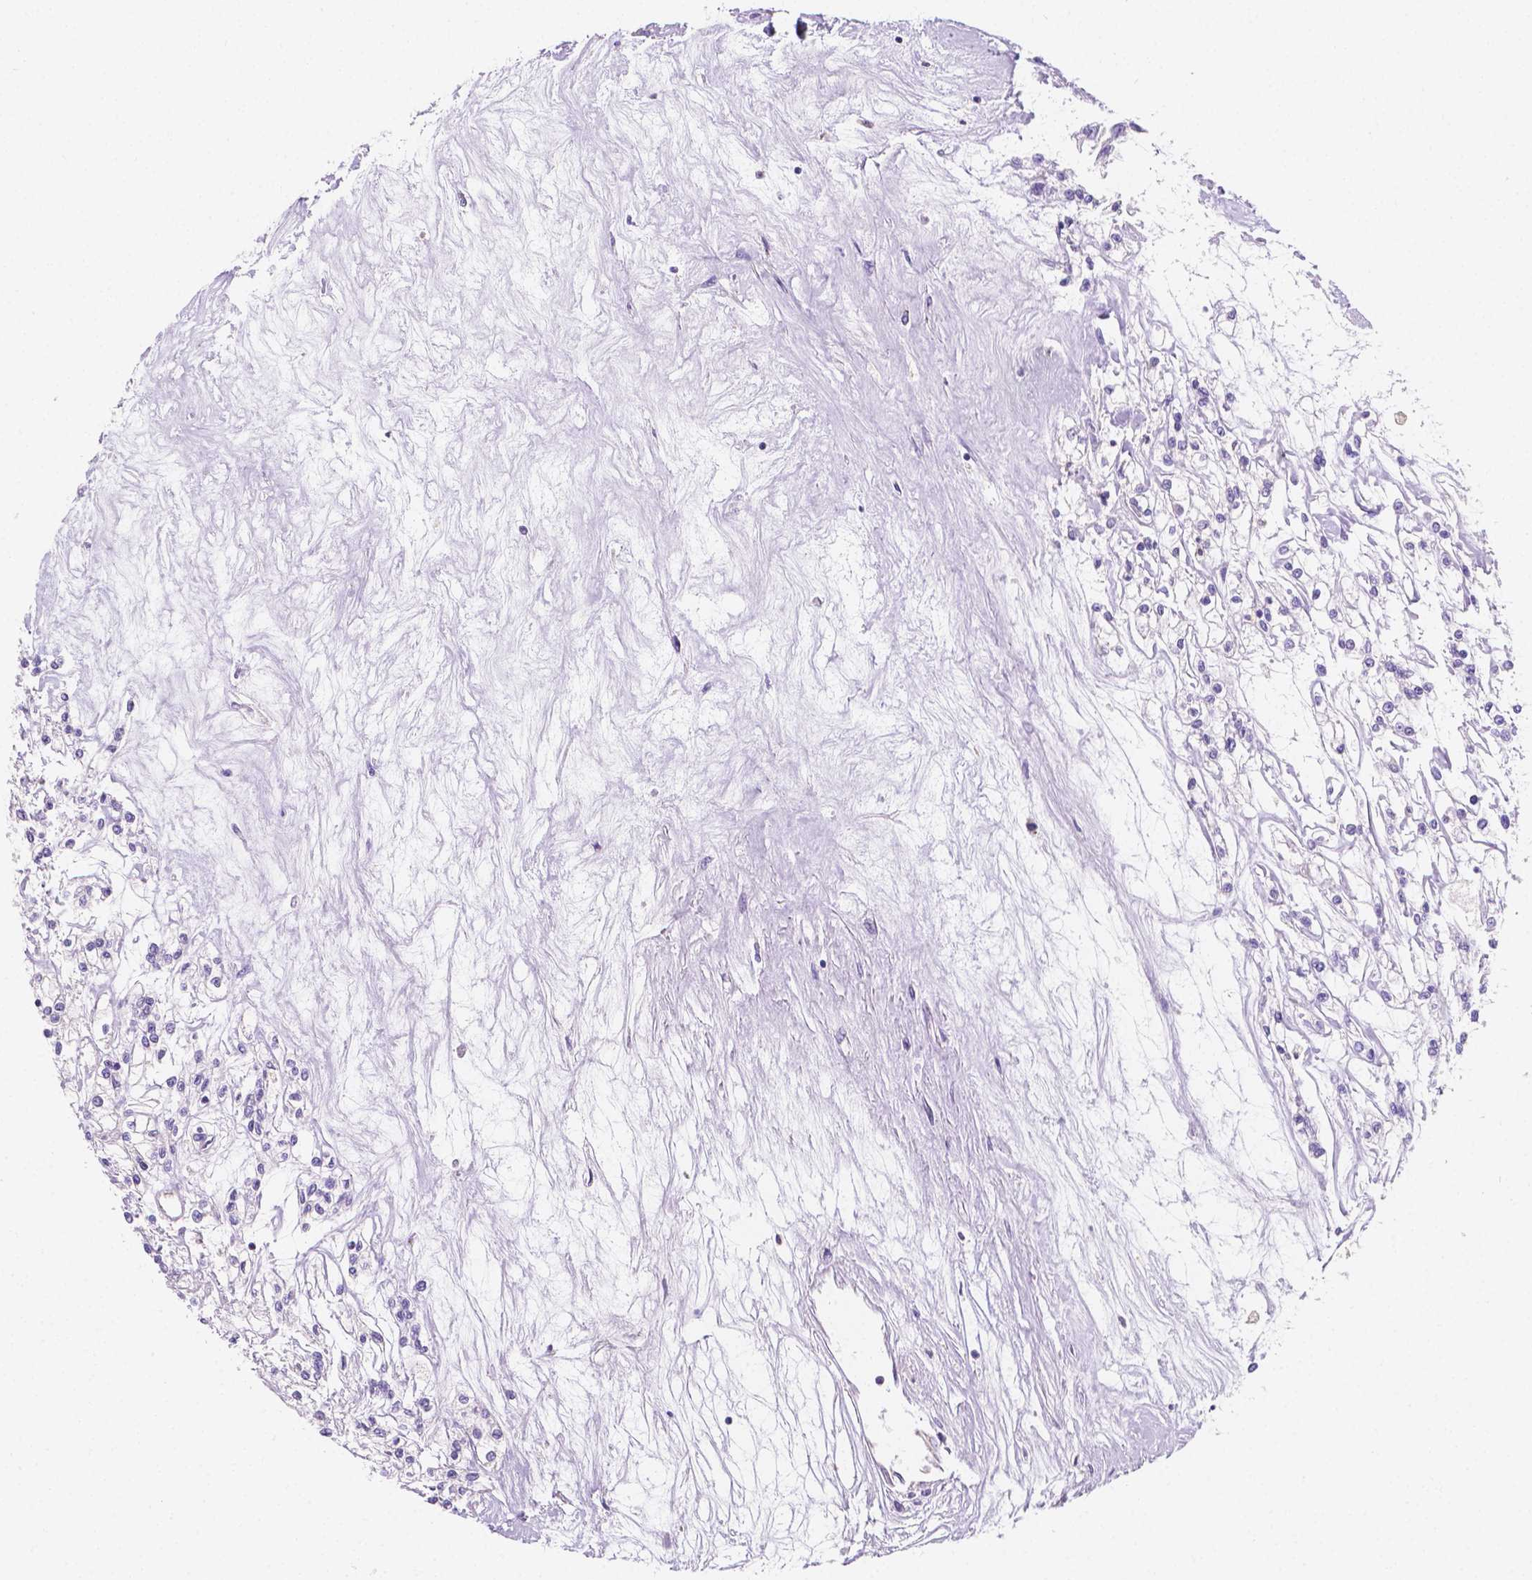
{"staining": {"intensity": "negative", "quantity": "none", "location": "none"}, "tissue": "renal cancer", "cell_type": "Tumor cells", "image_type": "cancer", "snomed": [{"axis": "morphology", "description": "Adenocarcinoma, NOS"}, {"axis": "topography", "description": "Kidney"}], "caption": "Adenocarcinoma (renal) stained for a protein using immunohistochemistry reveals no staining tumor cells.", "gene": "TMEM130", "patient": {"sex": "female", "age": 59}}